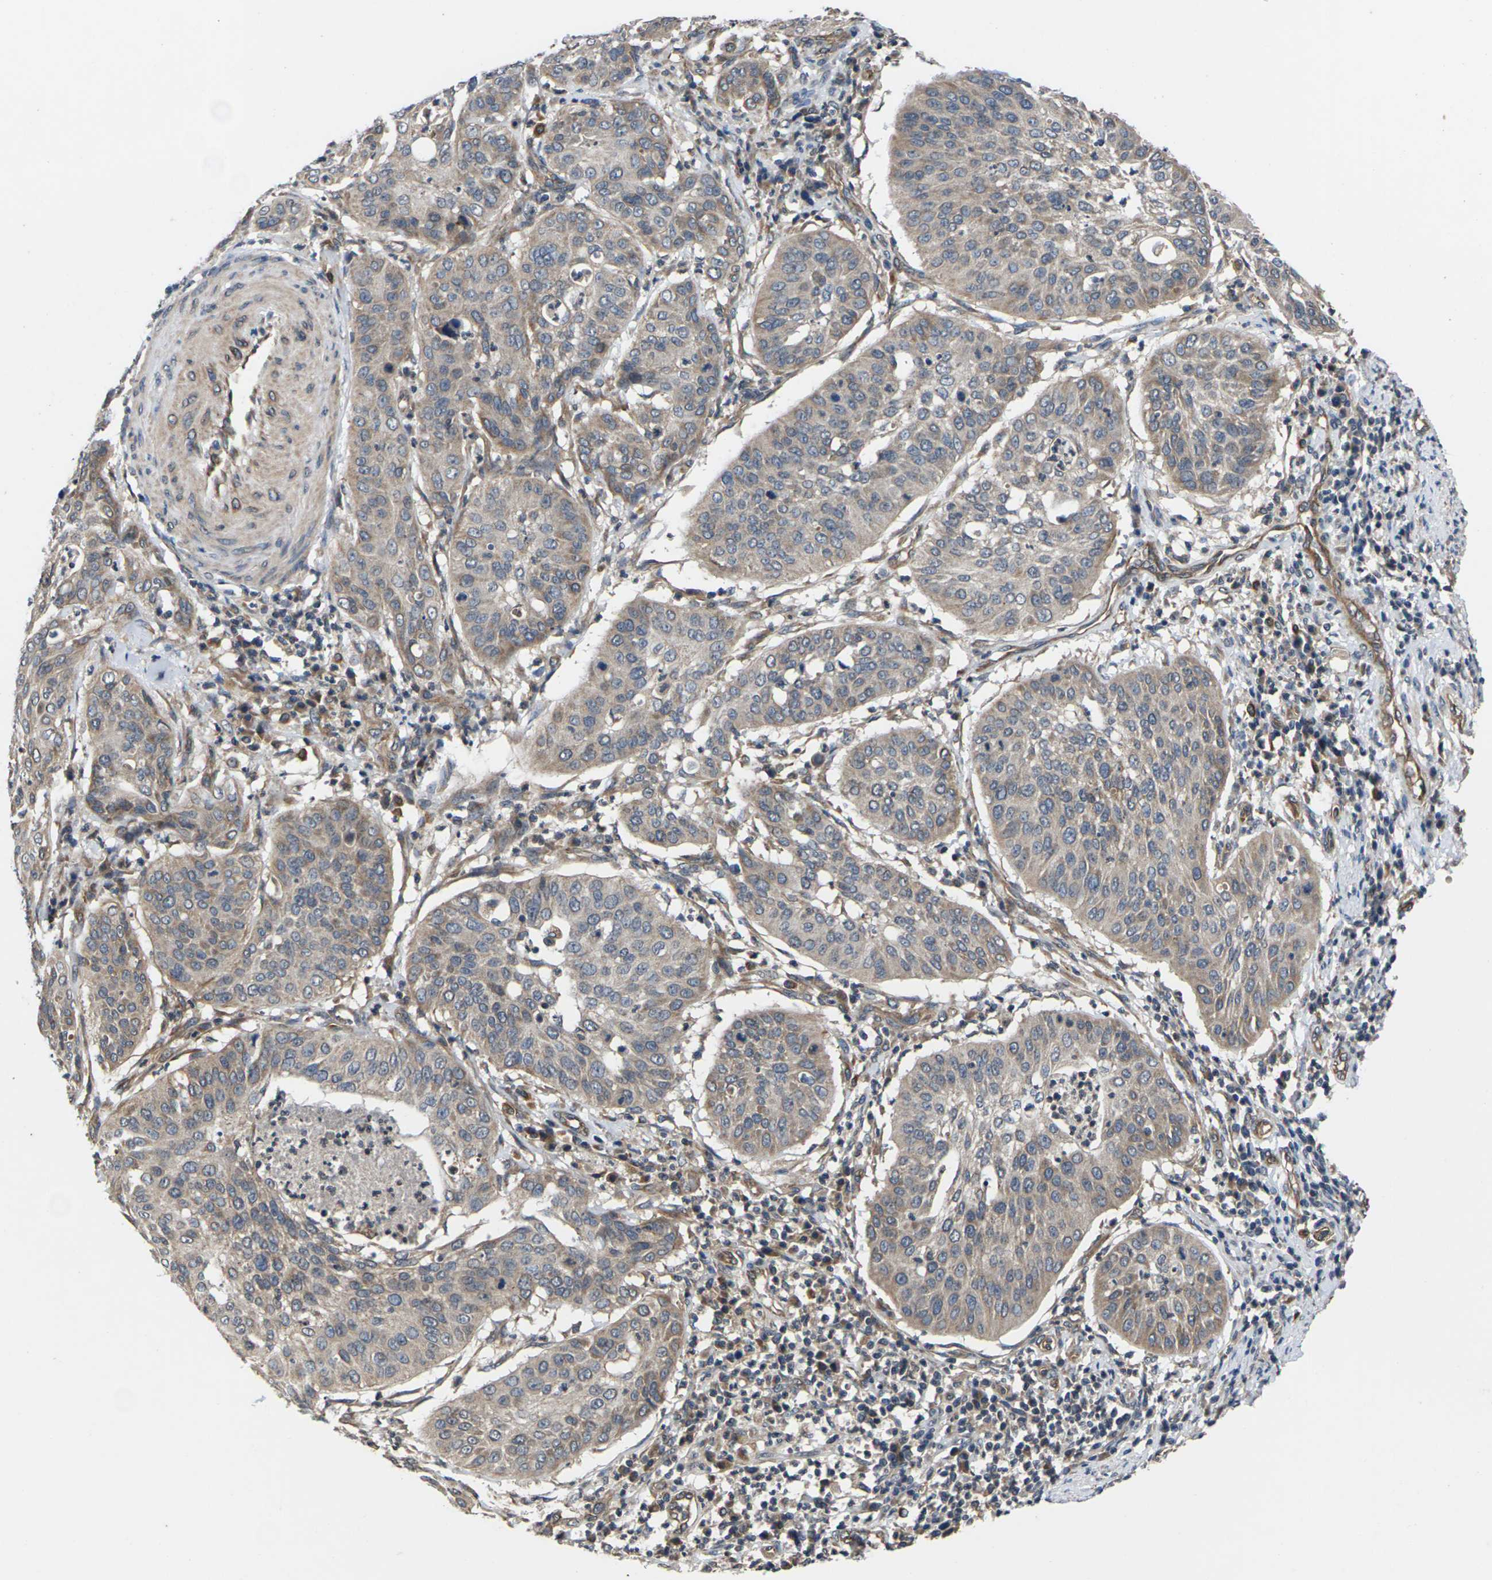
{"staining": {"intensity": "moderate", "quantity": ">75%", "location": "cytoplasmic/membranous"}, "tissue": "cervical cancer", "cell_type": "Tumor cells", "image_type": "cancer", "snomed": [{"axis": "morphology", "description": "Normal tissue, NOS"}, {"axis": "morphology", "description": "Squamous cell carcinoma, NOS"}, {"axis": "topography", "description": "Cervix"}], "caption": "This is an image of IHC staining of cervical cancer (squamous cell carcinoma), which shows moderate staining in the cytoplasmic/membranous of tumor cells.", "gene": "DKK2", "patient": {"sex": "female", "age": 39}}